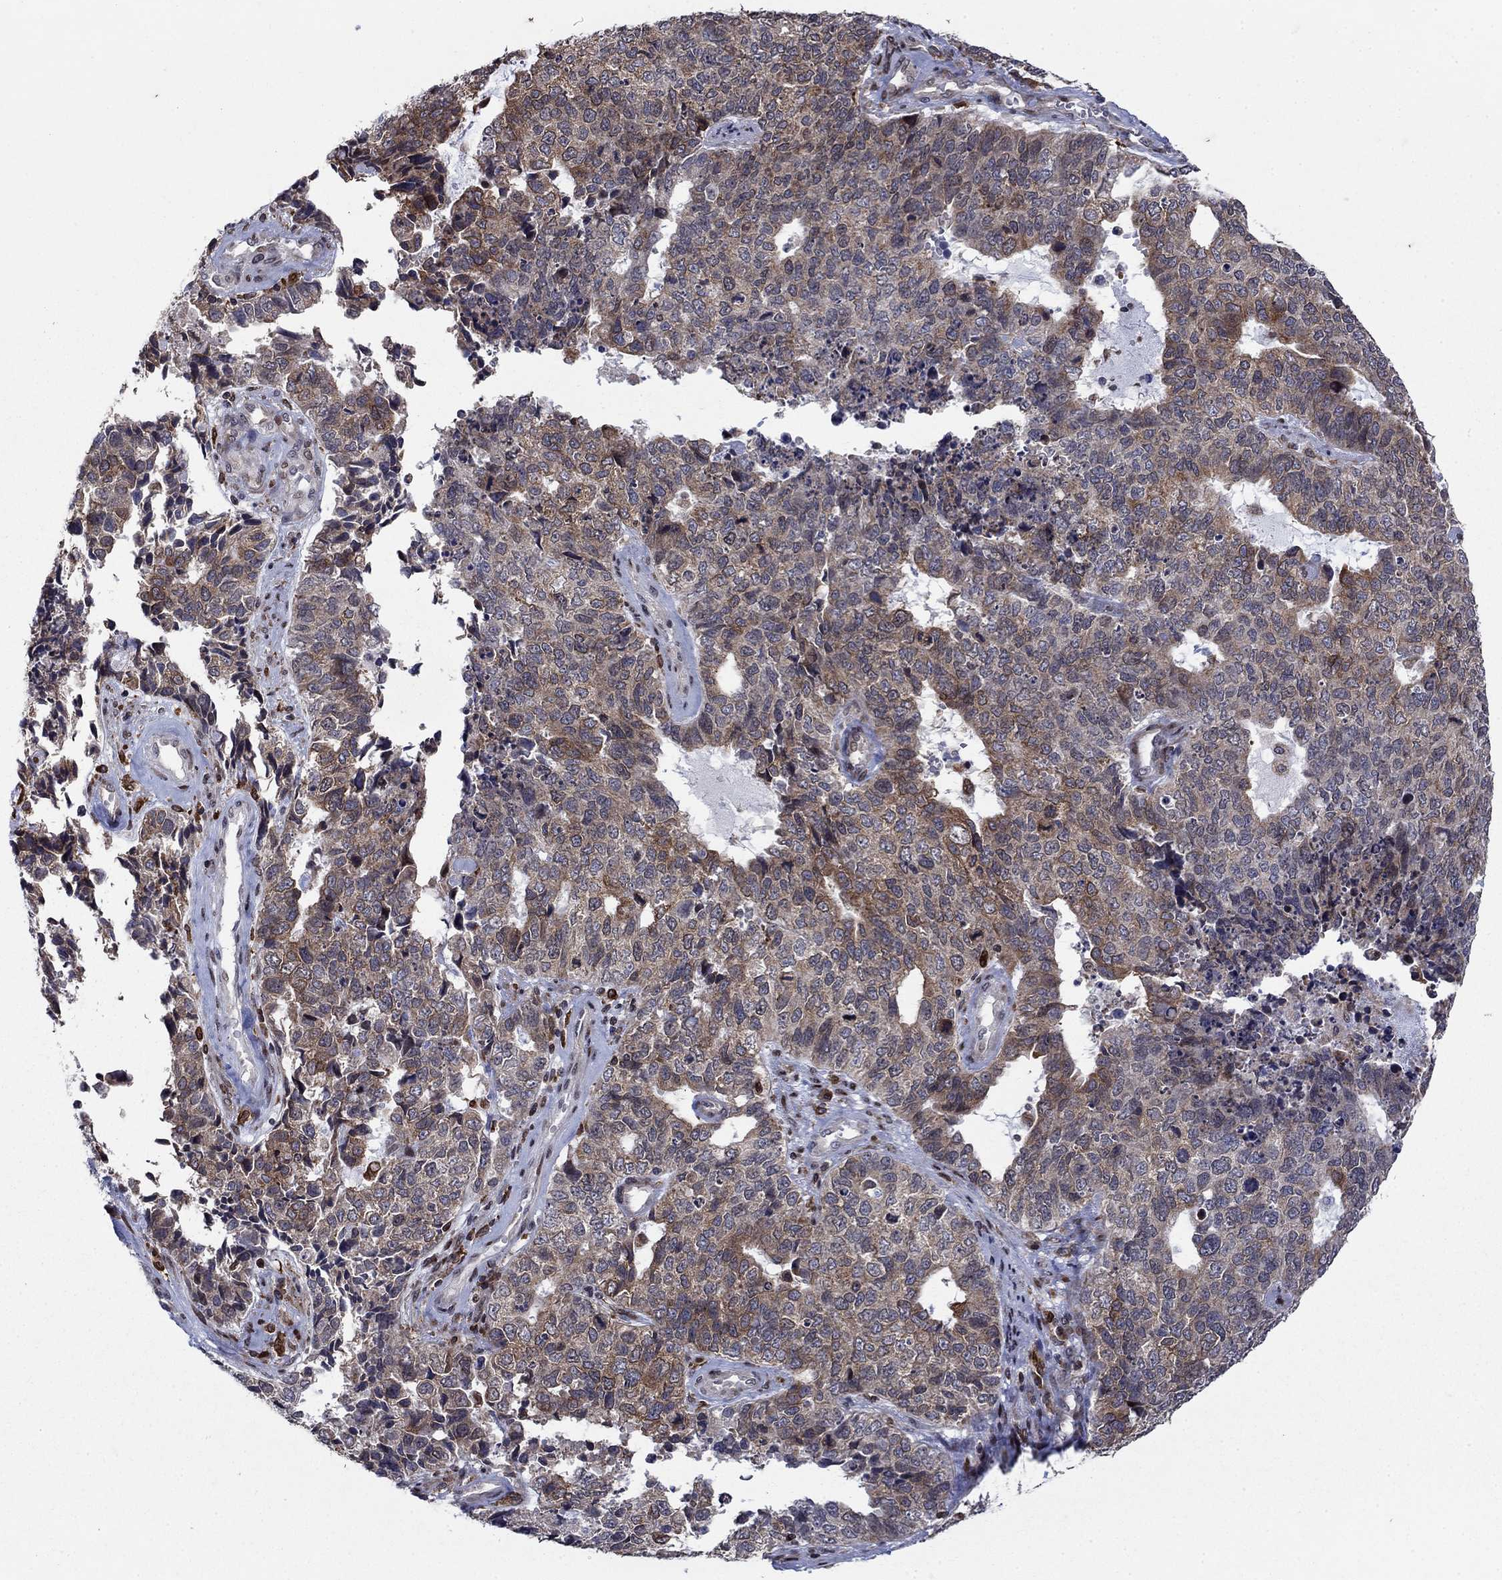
{"staining": {"intensity": "moderate", "quantity": "25%-75%", "location": "cytoplasmic/membranous"}, "tissue": "cervical cancer", "cell_type": "Tumor cells", "image_type": "cancer", "snomed": [{"axis": "morphology", "description": "Squamous cell carcinoma, NOS"}, {"axis": "topography", "description": "Cervix"}], "caption": "This is a histology image of immunohistochemistry staining of cervical cancer (squamous cell carcinoma), which shows moderate staining in the cytoplasmic/membranous of tumor cells.", "gene": "DHRS7", "patient": {"sex": "female", "age": 63}}